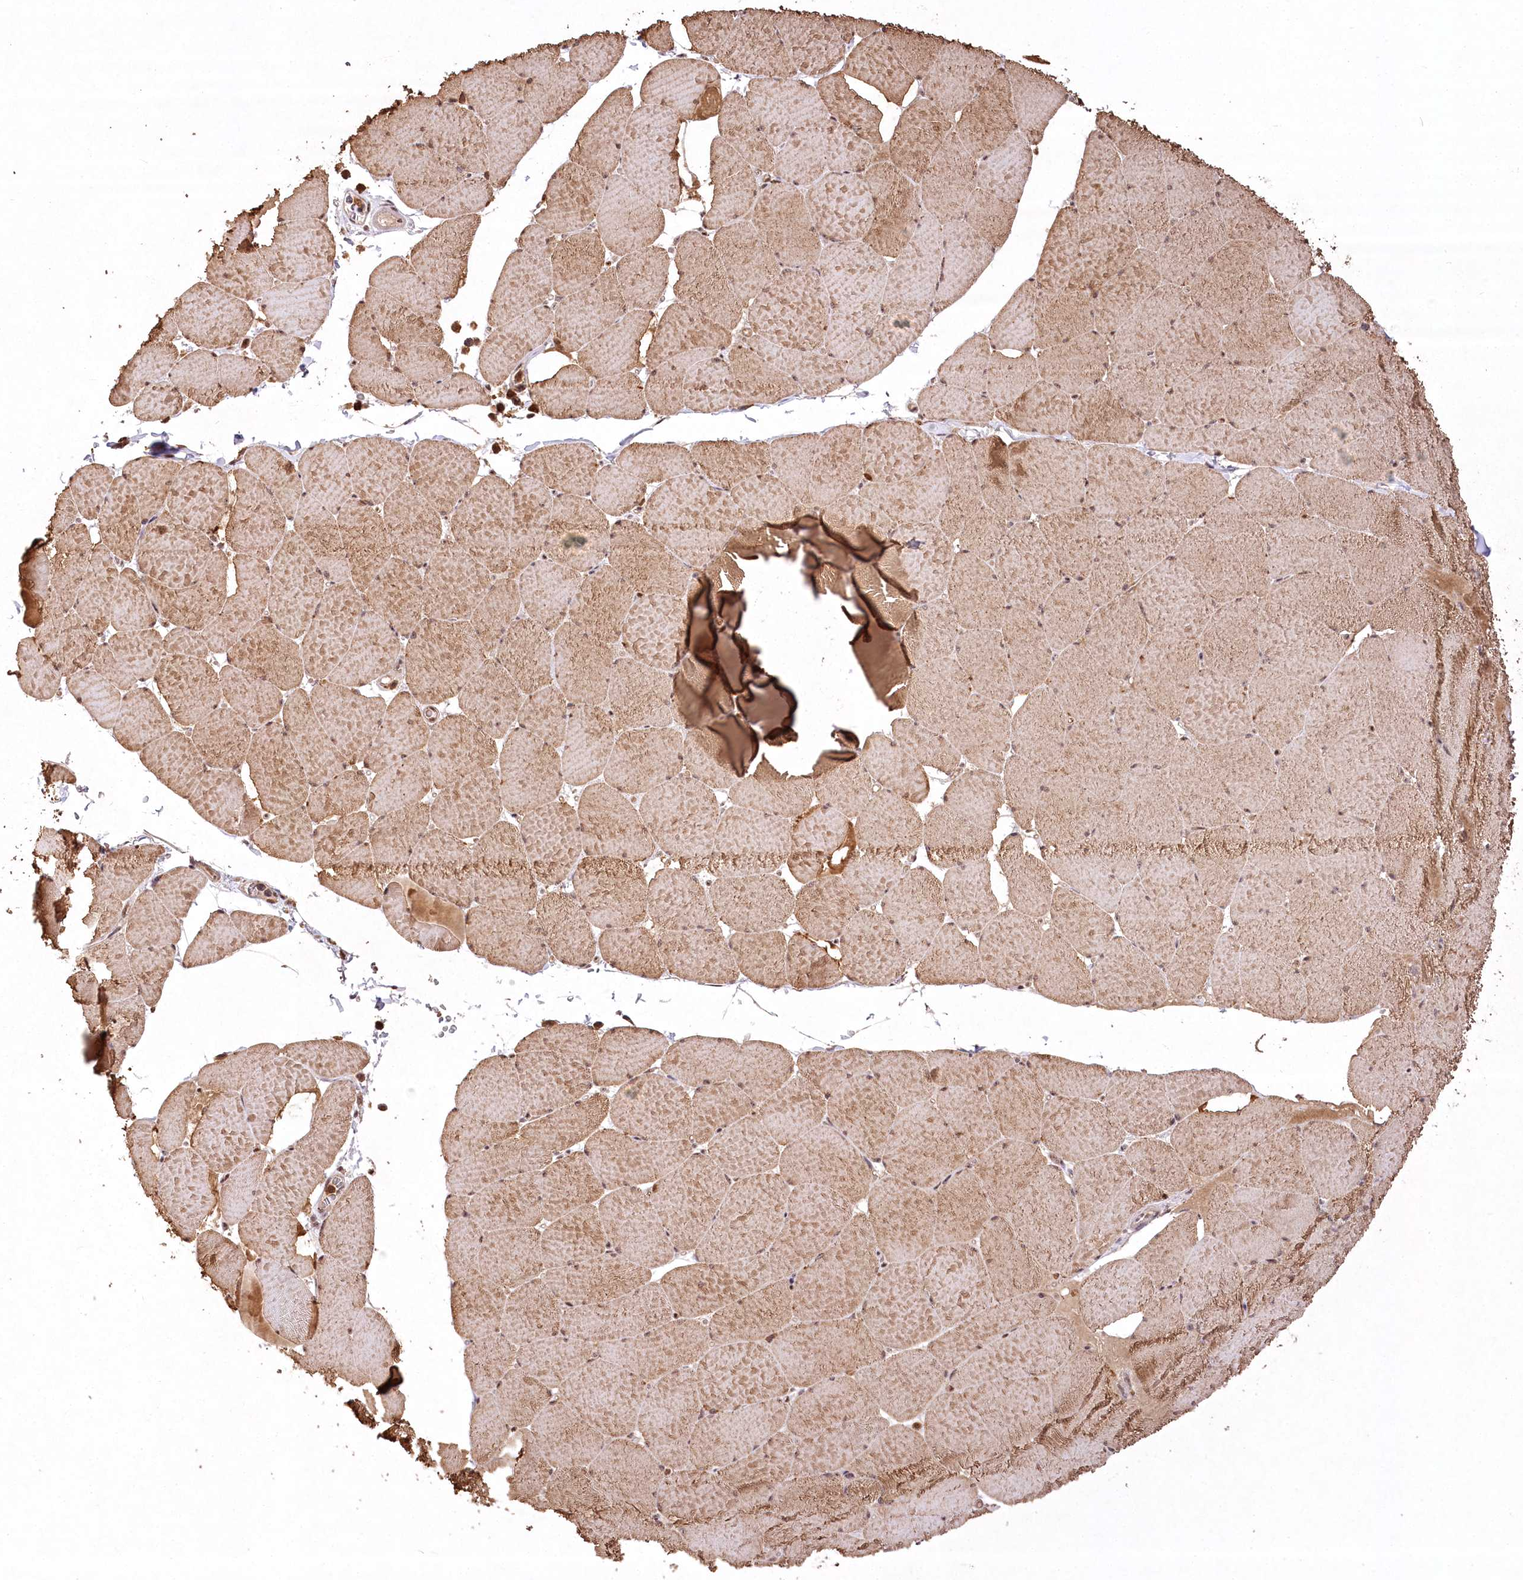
{"staining": {"intensity": "moderate", "quantity": ">75%", "location": "cytoplasmic/membranous"}, "tissue": "skeletal muscle", "cell_type": "Myocytes", "image_type": "normal", "snomed": [{"axis": "morphology", "description": "Normal tissue, NOS"}, {"axis": "topography", "description": "Skeletal muscle"}, {"axis": "topography", "description": "Head-Neck"}], "caption": "Immunohistochemical staining of normal human skeletal muscle displays medium levels of moderate cytoplasmic/membranous positivity in about >75% of myocytes.", "gene": "PYROXD1", "patient": {"sex": "male", "age": 66}}